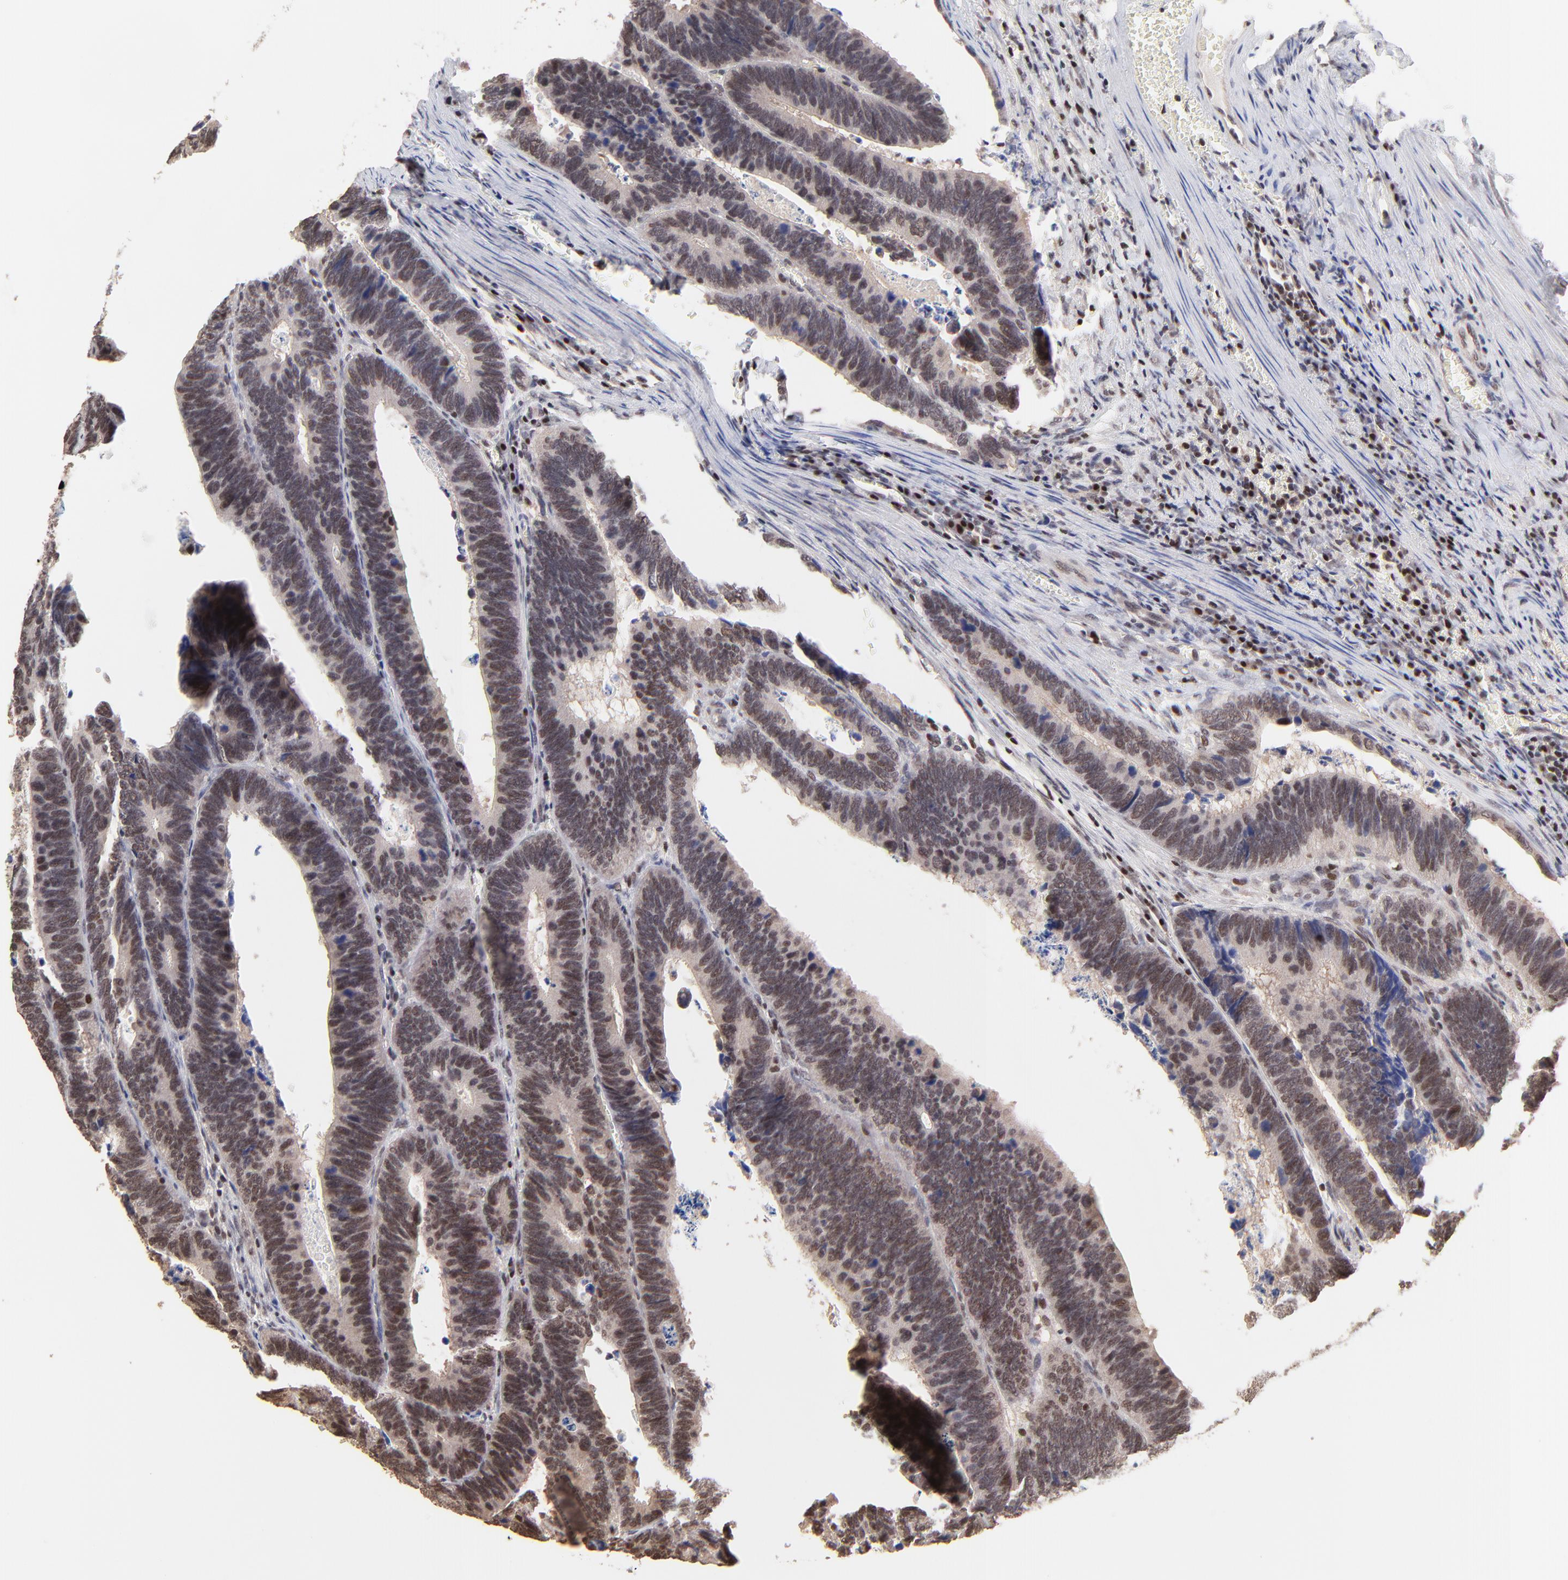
{"staining": {"intensity": "moderate", "quantity": ">75%", "location": "nuclear"}, "tissue": "colorectal cancer", "cell_type": "Tumor cells", "image_type": "cancer", "snomed": [{"axis": "morphology", "description": "Adenocarcinoma, NOS"}, {"axis": "topography", "description": "Colon"}], "caption": "Immunohistochemistry (IHC) micrograph of human colorectal cancer stained for a protein (brown), which reveals medium levels of moderate nuclear expression in approximately >75% of tumor cells.", "gene": "DSN1", "patient": {"sex": "male", "age": 72}}